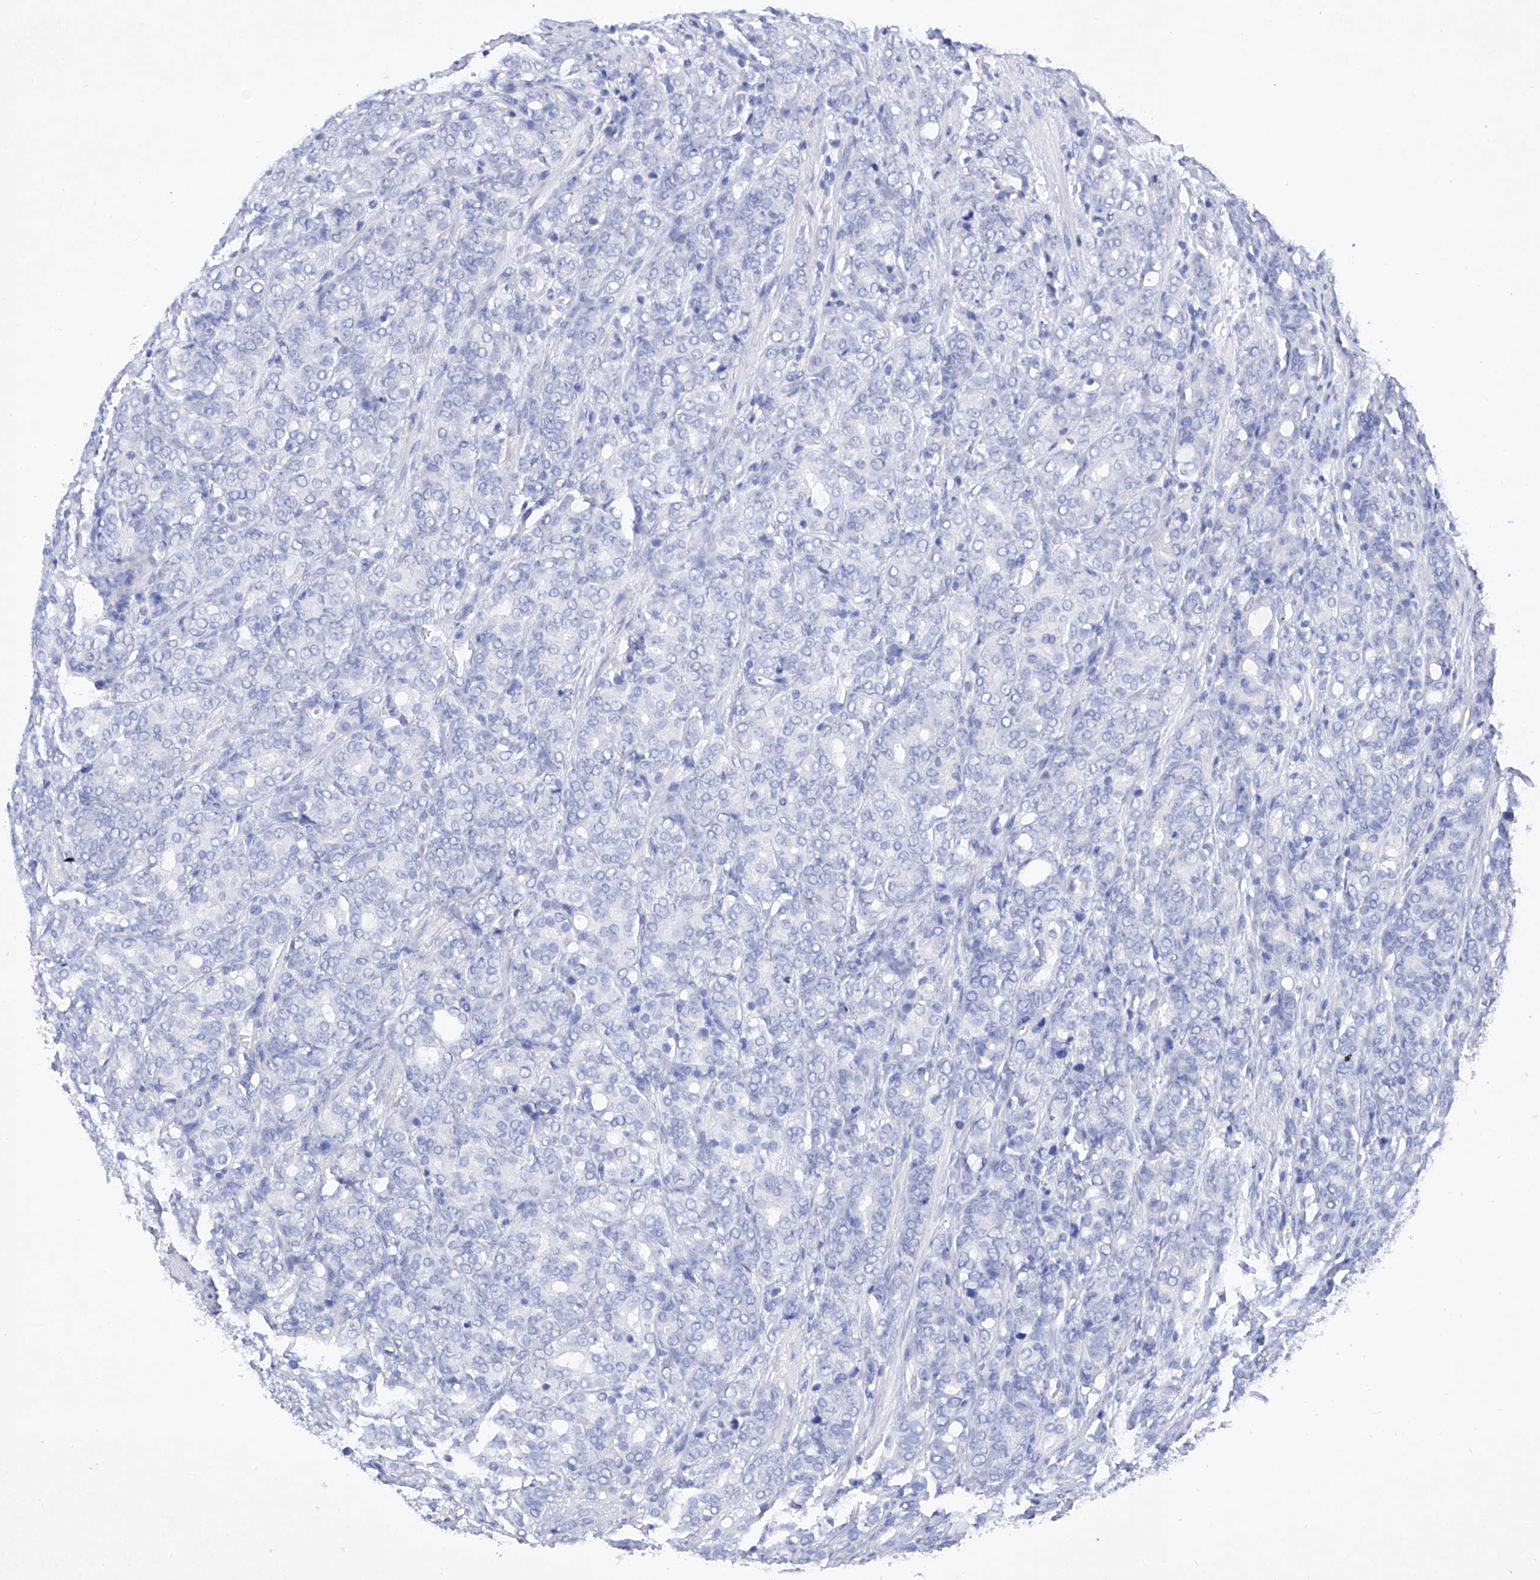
{"staining": {"intensity": "negative", "quantity": "none", "location": "none"}, "tissue": "prostate cancer", "cell_type": "Tumor cells", "image_type": "cancer", "snomed": [{"axis": "morphology", "description": "Adenocarcinoma, High grade"}, {"axis": "topography", "description": "Prostate"}], "caption": "A high-resolution micrograph shows immunohistochemistry (IHC) staining of adenocarcinoma (high-grade) (prostate), which demonstrates no significant positivity in tumor cells.", "gene": "BARX2", "patient": {"sex": "male", "age": 62}}